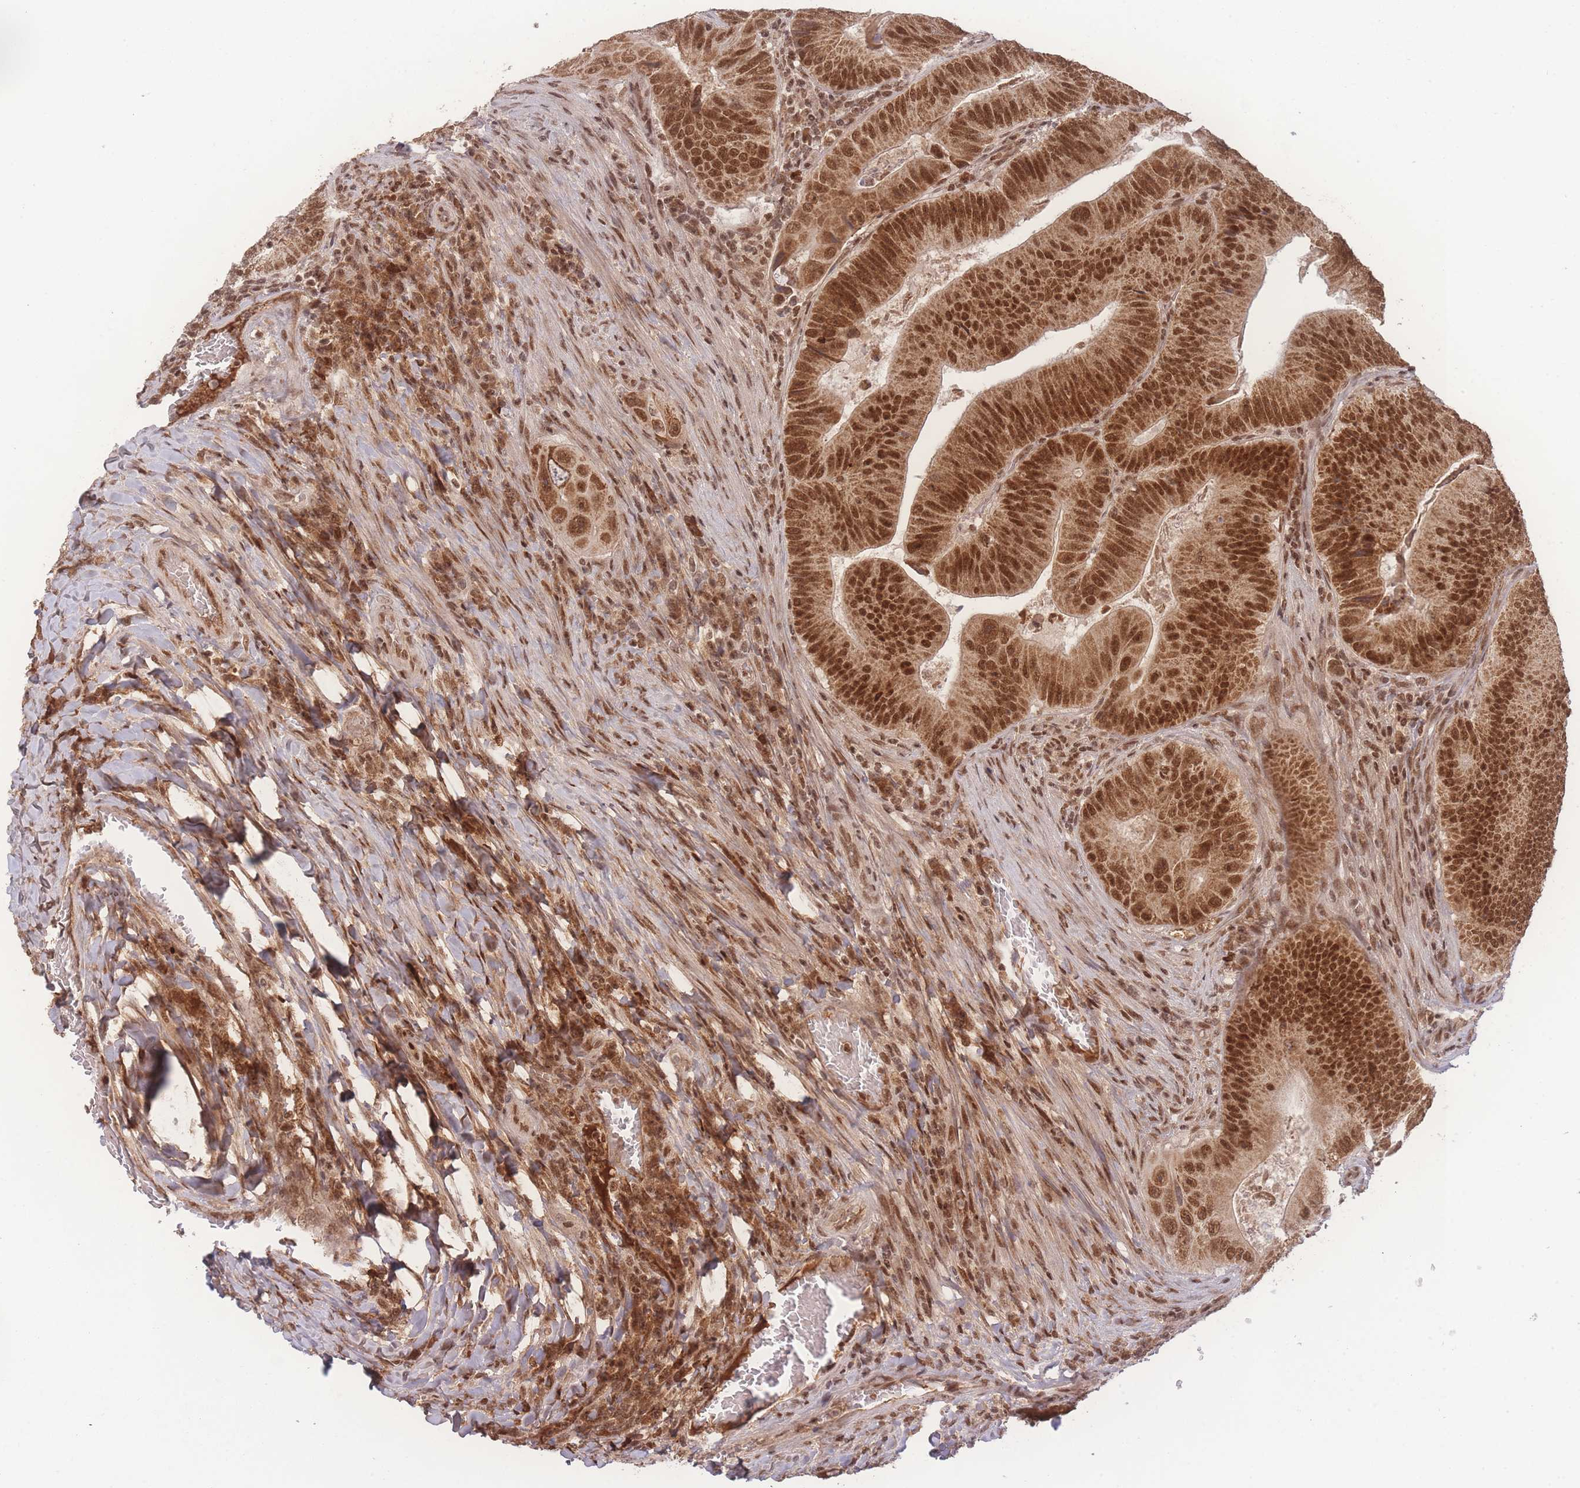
{"staining": {"intensity": "strong", "quantity": ">75%", "location": "nuclear"}, "tissue": "colorectal cancer", "cell_type": "Tumor cells", "image_type": "cancer", "snomed": [{"axis": "morphology", "description": "Adenocarcinoma, NOS"}, {"axis": "topography", "description": "Colon"}], "caption": "Immunohistochemical staining of human colorectal cancer exhibits high levels of strong nuclear protein staining in approximately >75% of tumor cells.", "gene": "RAVER1", "patient": {"sex": "female", "age": 86}}